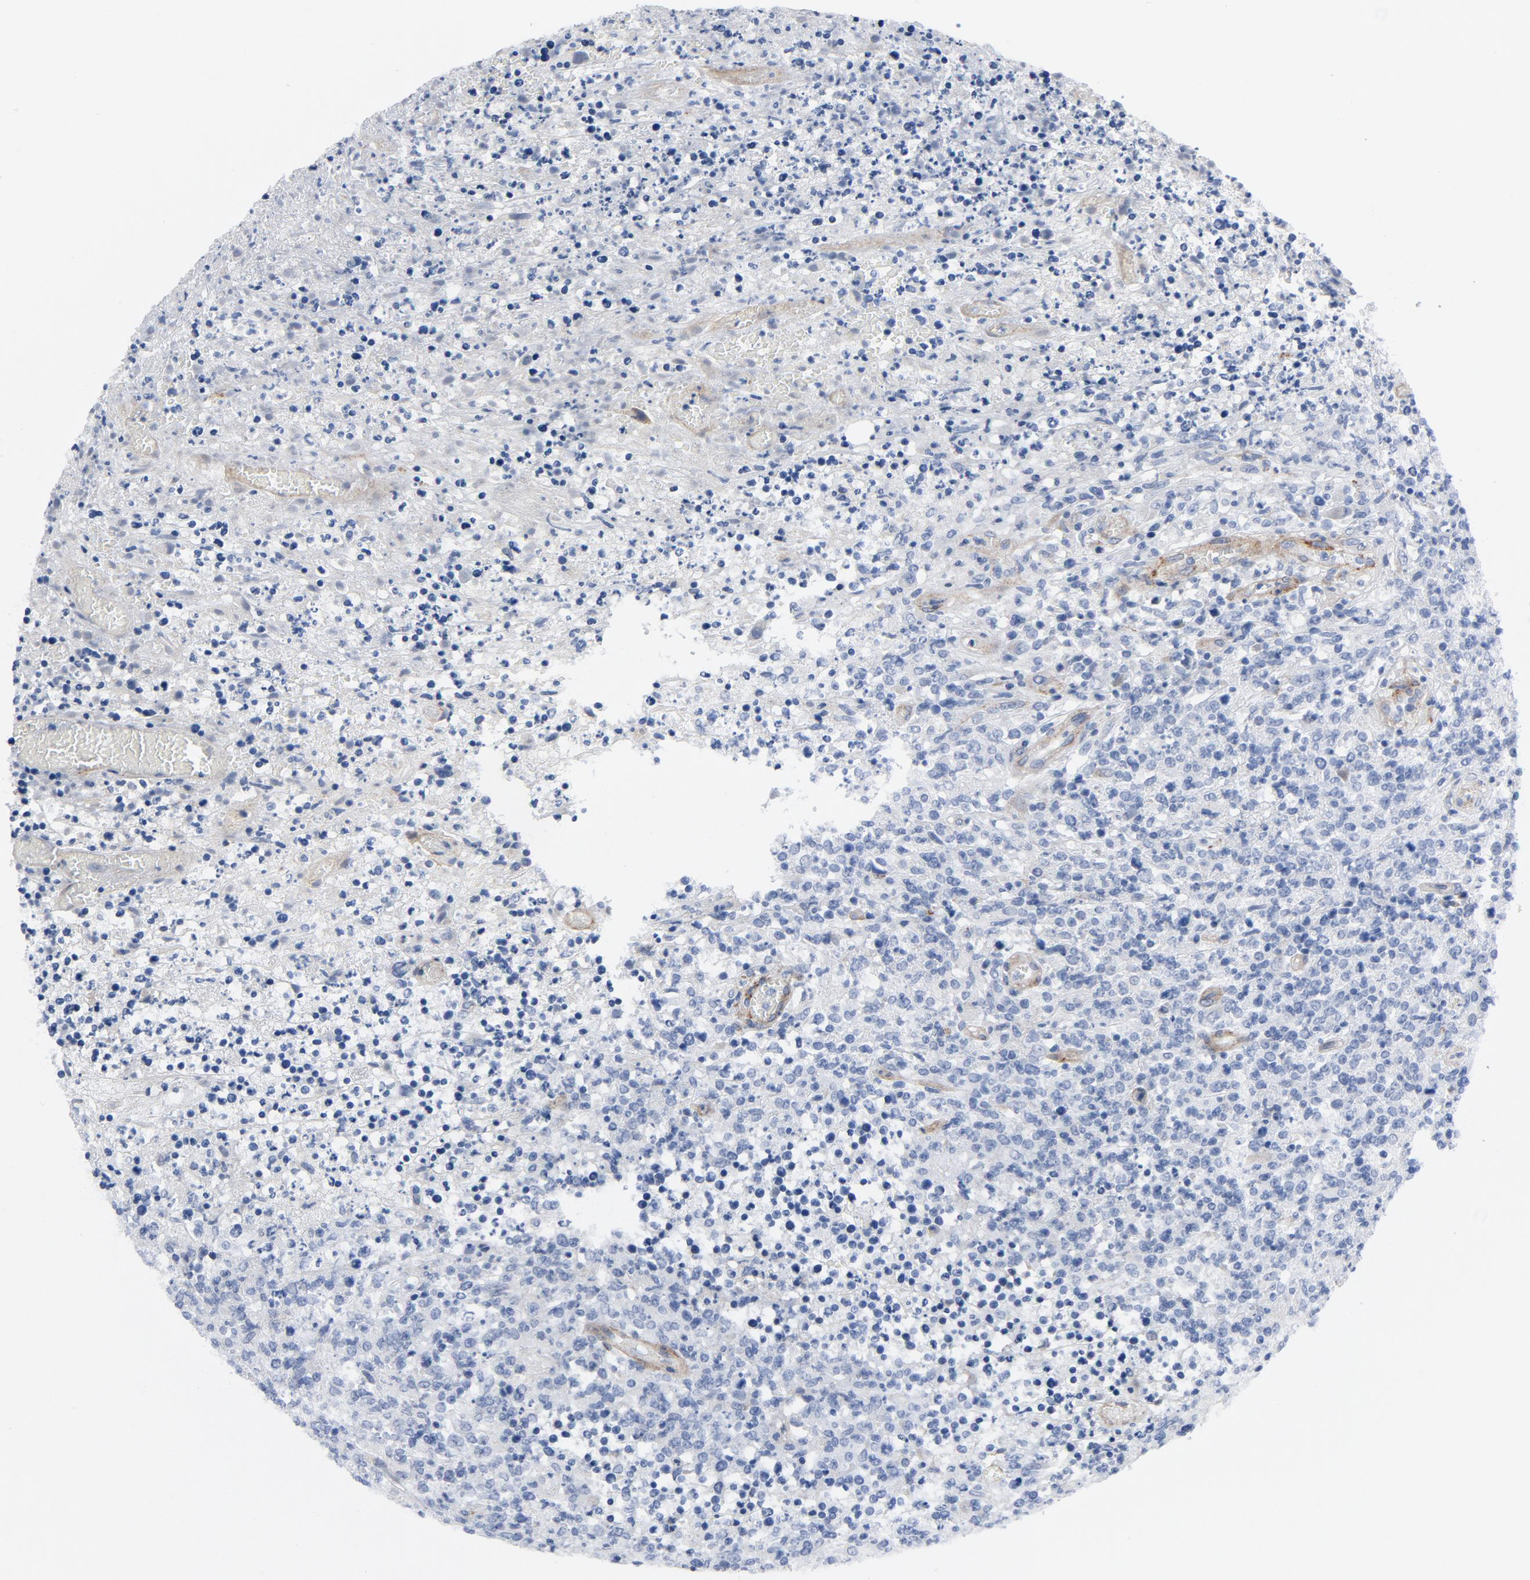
{"staining": {"intensity": "negative", "quantity": "none", "location": "none"}, "tissue": "lymphoma", "cell_type": "Tumor cells", "image_type": "cancer", "snomed": [{"axis": "morphology", "description": "Malignant lymphoma, non-Hodgkin's type, High grade"}, {"axis": "topography", "description": "Lymph node"}], "caption": "Immunohistochemical staining of human lymphoma reveals no significant positivity in tumor cells.", "gene": "LAMC1", "patient": {"sex": "female", "age": 84}}